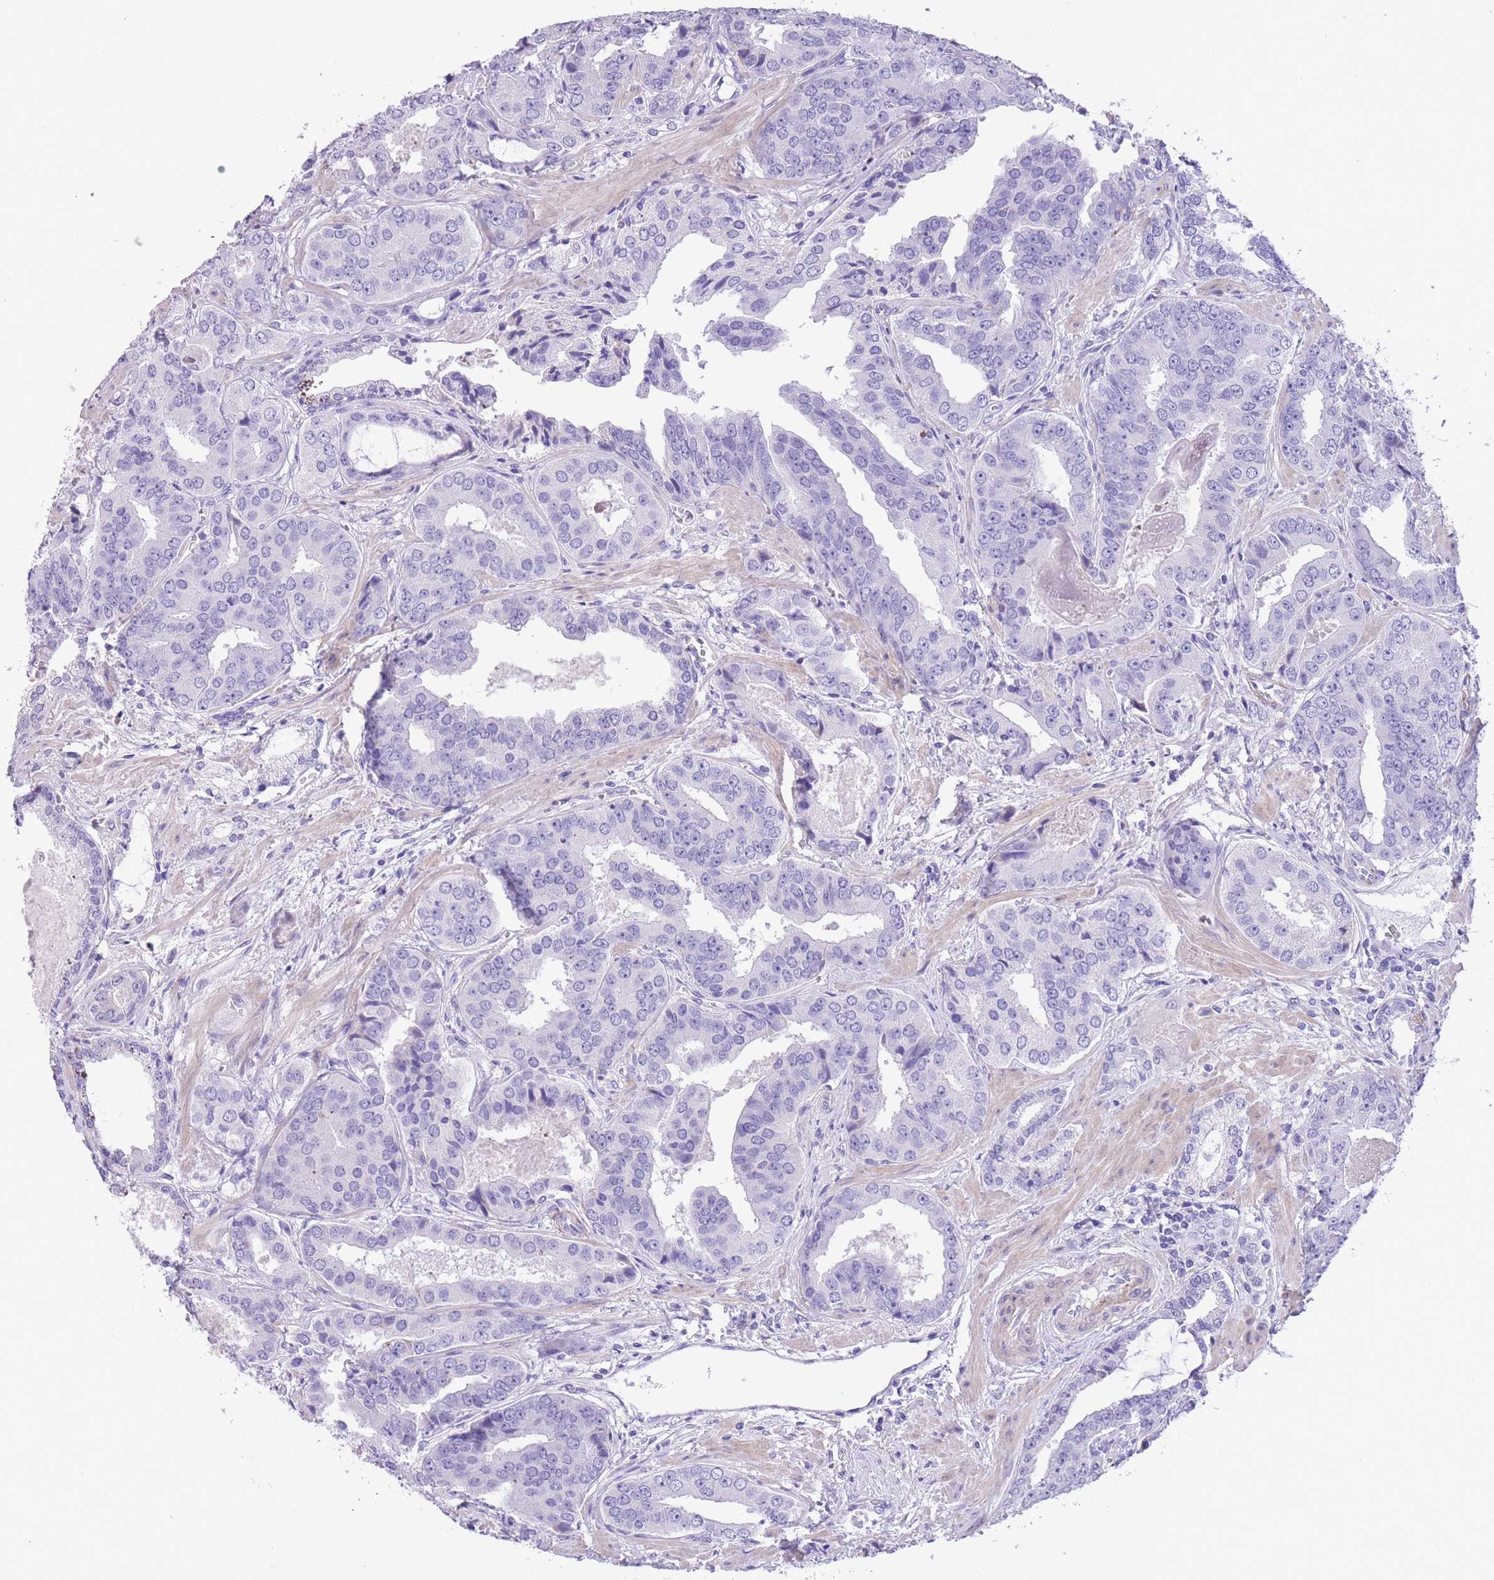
{"staining": {"intensity": "negative", "quantity": "none", "location": "none"}, "tissue": "prostate cancer", "cell_type": "Tumor cells", "image_type": "cancer", "snomed": [{"axis": "morphology", "description": "Adenocarcinoma, High grade"}, {"axis": "topography", "description": "Prostate"}], "caption": "A histopathology image of prostate cancer (adenocarcinoma (high-grade)) stained for a protein reveals no brown staining in tumor cells. (DAB IHC with hematoxylin counter stain).", "gene": "RAI2", "patient": {"sex": "male", "age": 71}}